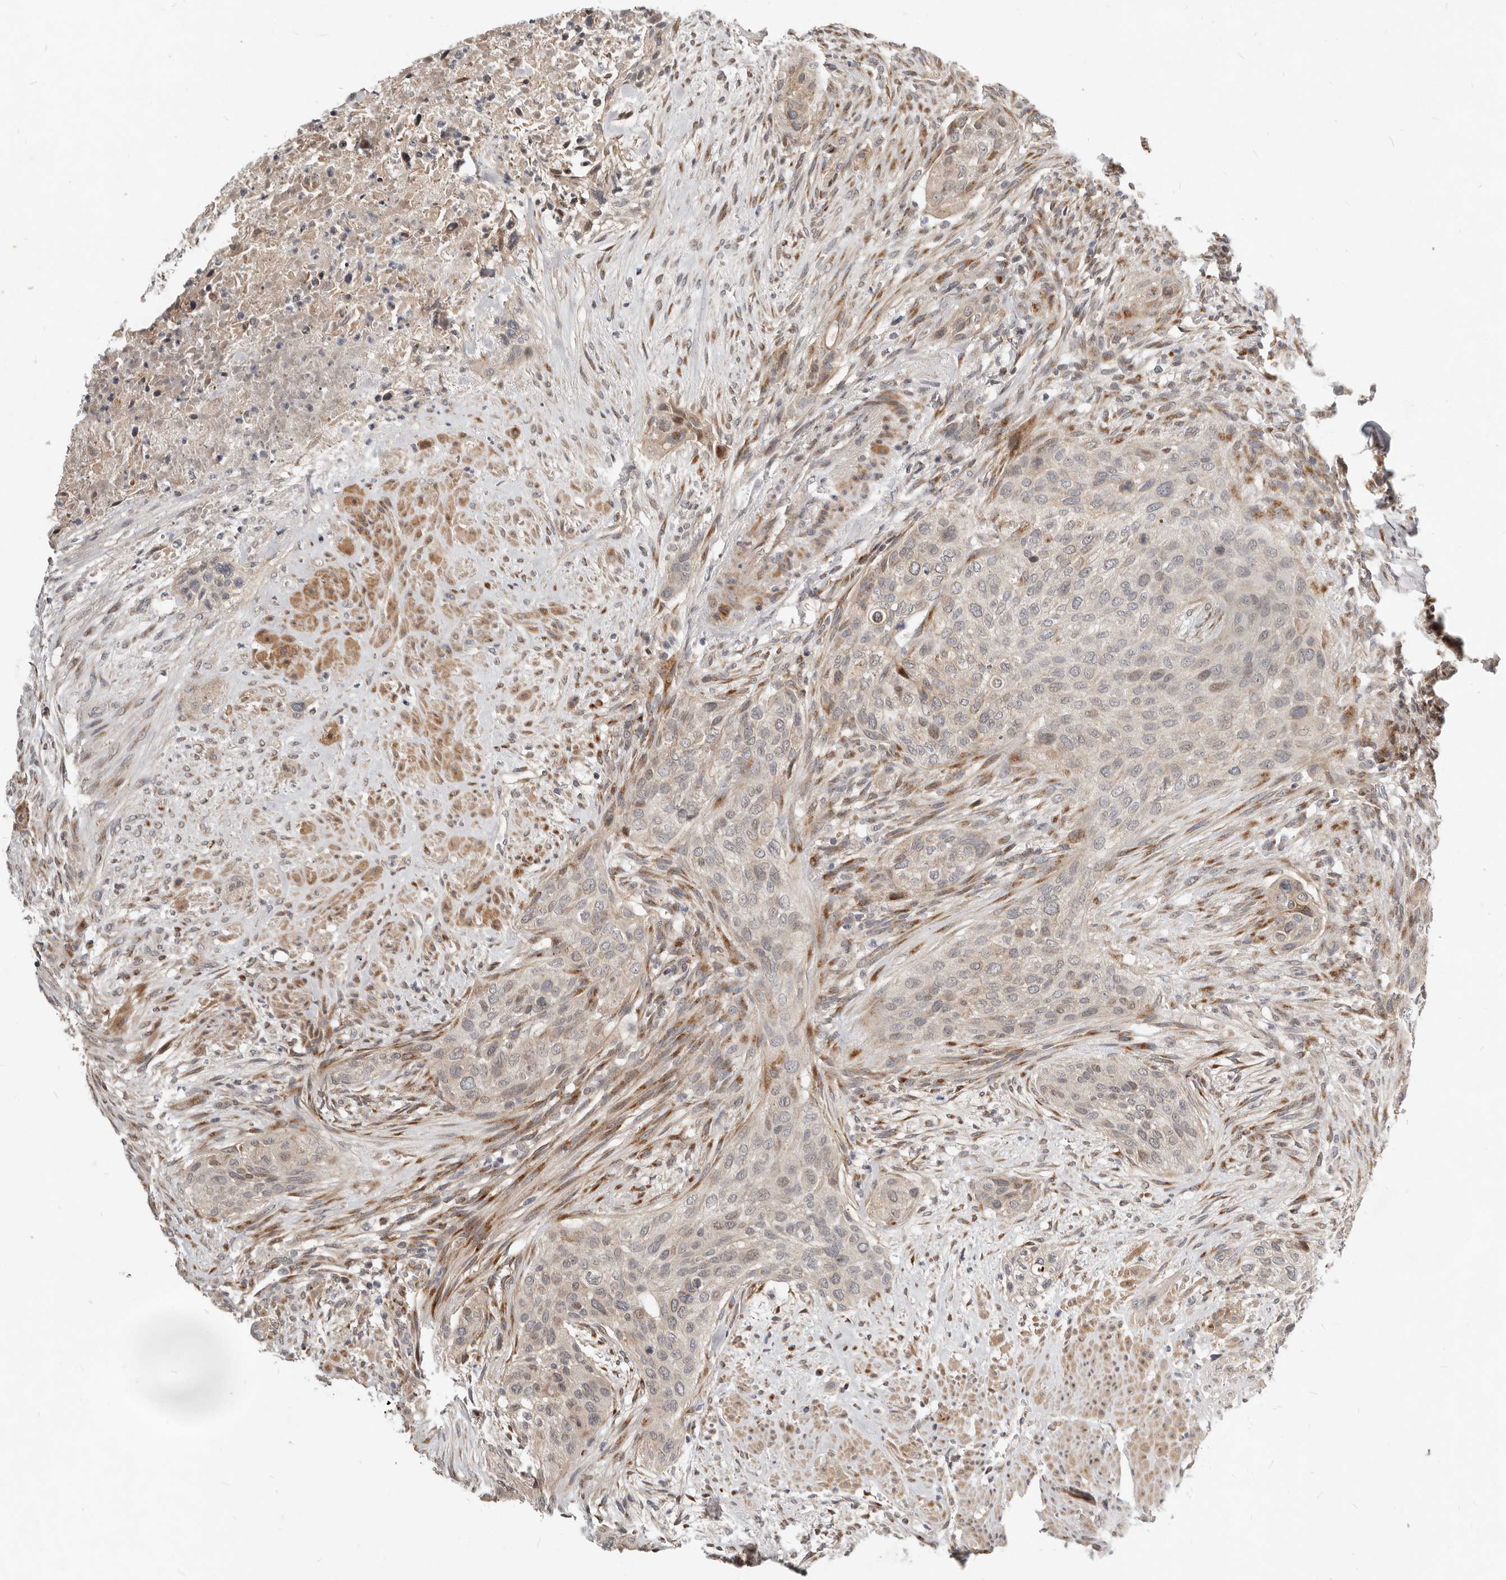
{"staining": {"intensity": "weak", "quantity": "<25%", "location": "cytoplasmic/membranous"}, "tissue": "urothelial cancer", "cell_type": "Tumor cells", "image_type": "cancer", "snomed": [{"axis": "morphology", "description": "Urothelial carcinoma, High grade"}, {"axis": "topography", "description": "Urinary bladder"}], "caption": "The photomicrograph displays no significant positivity in tumor cells of high-grade urothelial carcinoma. (DAB immunohistochemistry (IHC) visualized using brightfield microscopy, high magnification).", "gene": "NPY4R", "patient": {"sex": "male", "age": 35}}